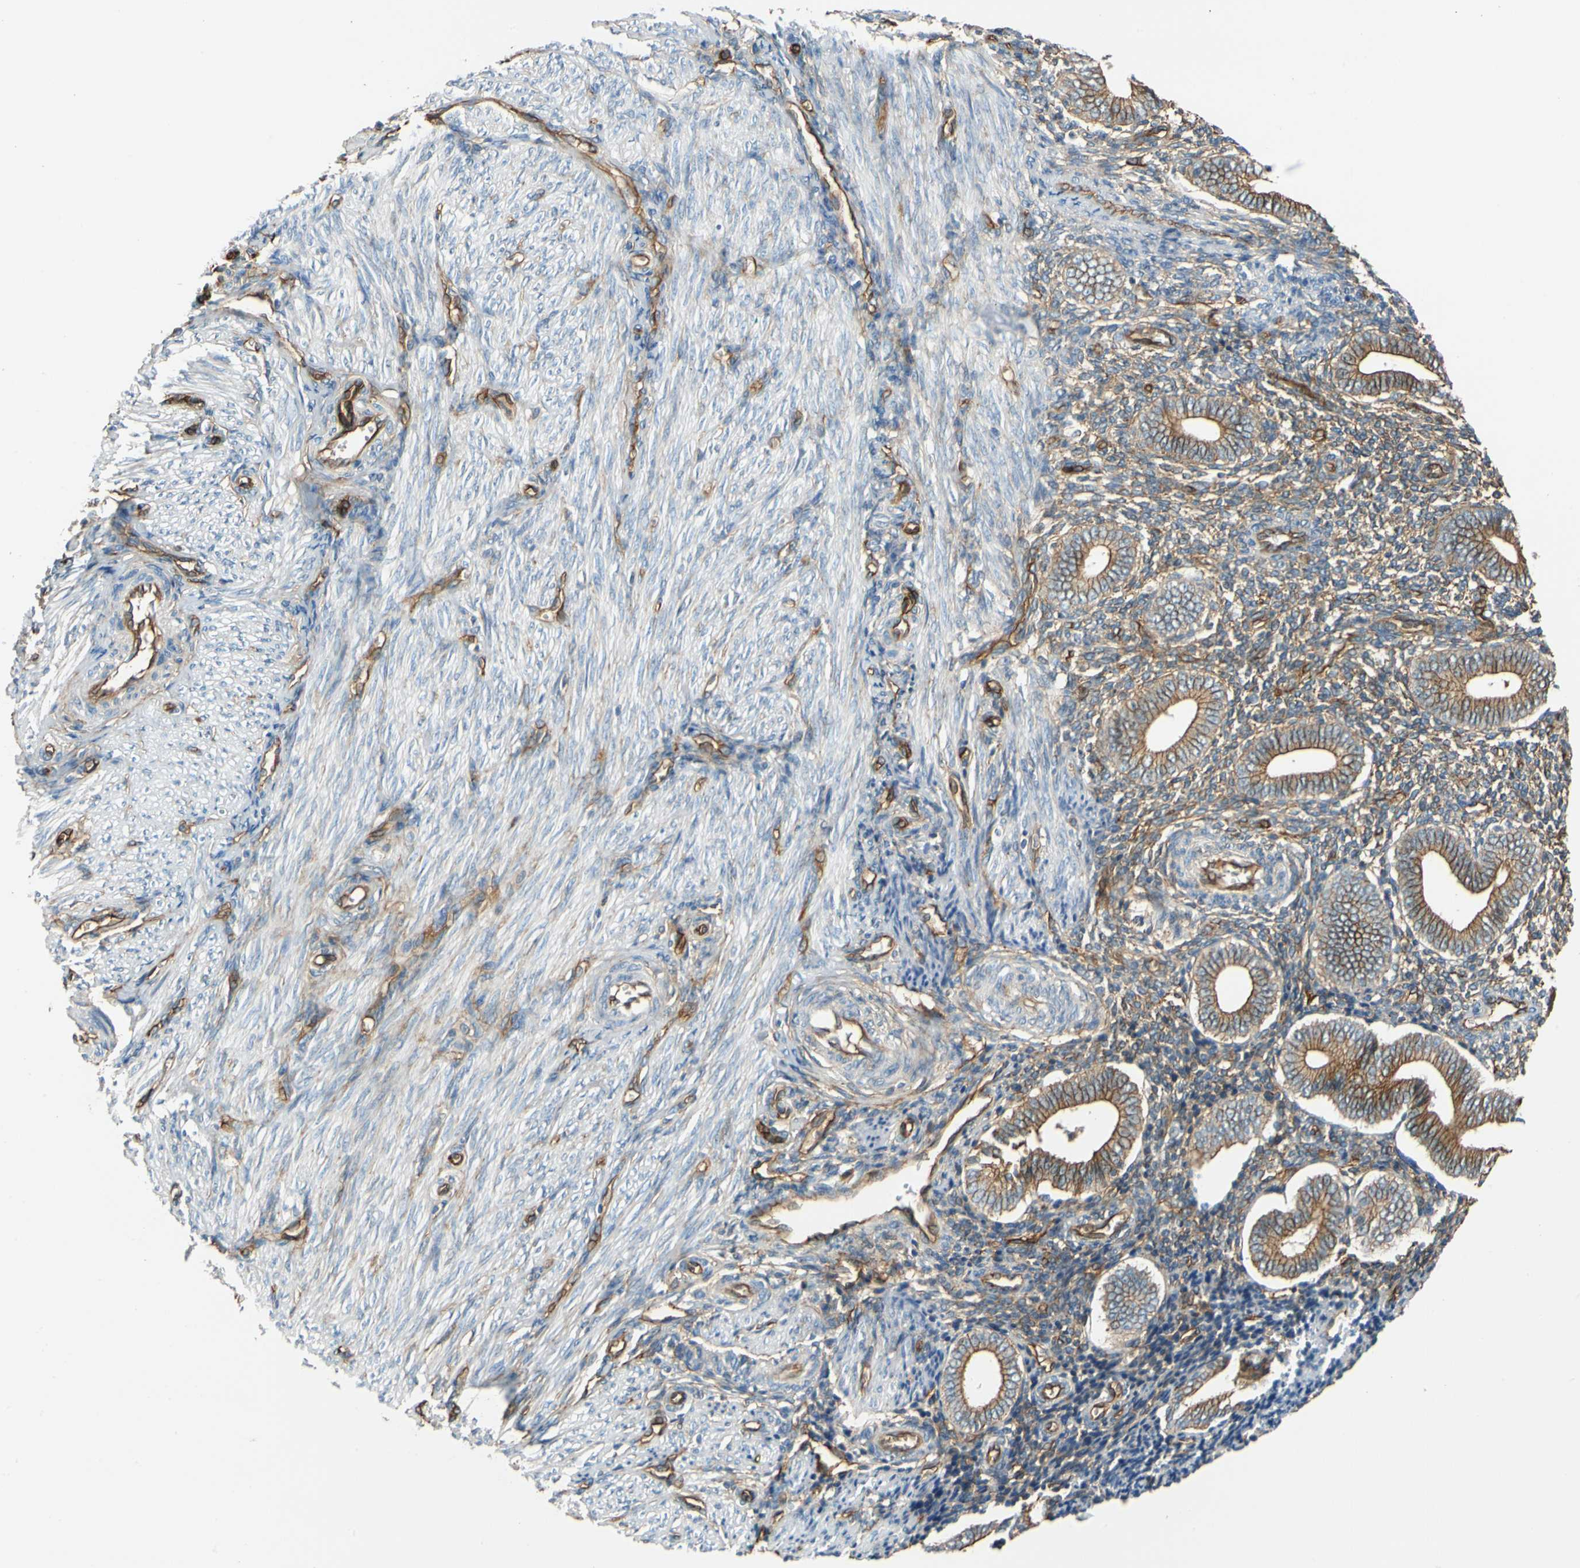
{"staining": {"intensity": "moderate", "quantity": ">75%", "location": "cytoplasmic/membranous"}, "tissue": "endometrium", "cell_type": "Cells in endometrial stroma", "image_type": "normal", "snomed": [{"axis": "morphology", "description": "Normal tissue, NOS"}, {"axis": "topography", "description": "Uterus"}, {"axis": "topography", "description": "Endometrium"}], "caption": "The photomicrograph displays a brown stain indicating the presence of a protein in the cytoplasmic/membranous of cells in endometrial stroma in endometrium. The staining was performed using DAB (3,3'-diaminobenzidine) to visualize the protein expression in brown, while the nuclei were stained in blue with hematoxylin (Magnification: 20x).", "gene": "SPTAN1", "patient": {"sex": "female", "age": 33}}